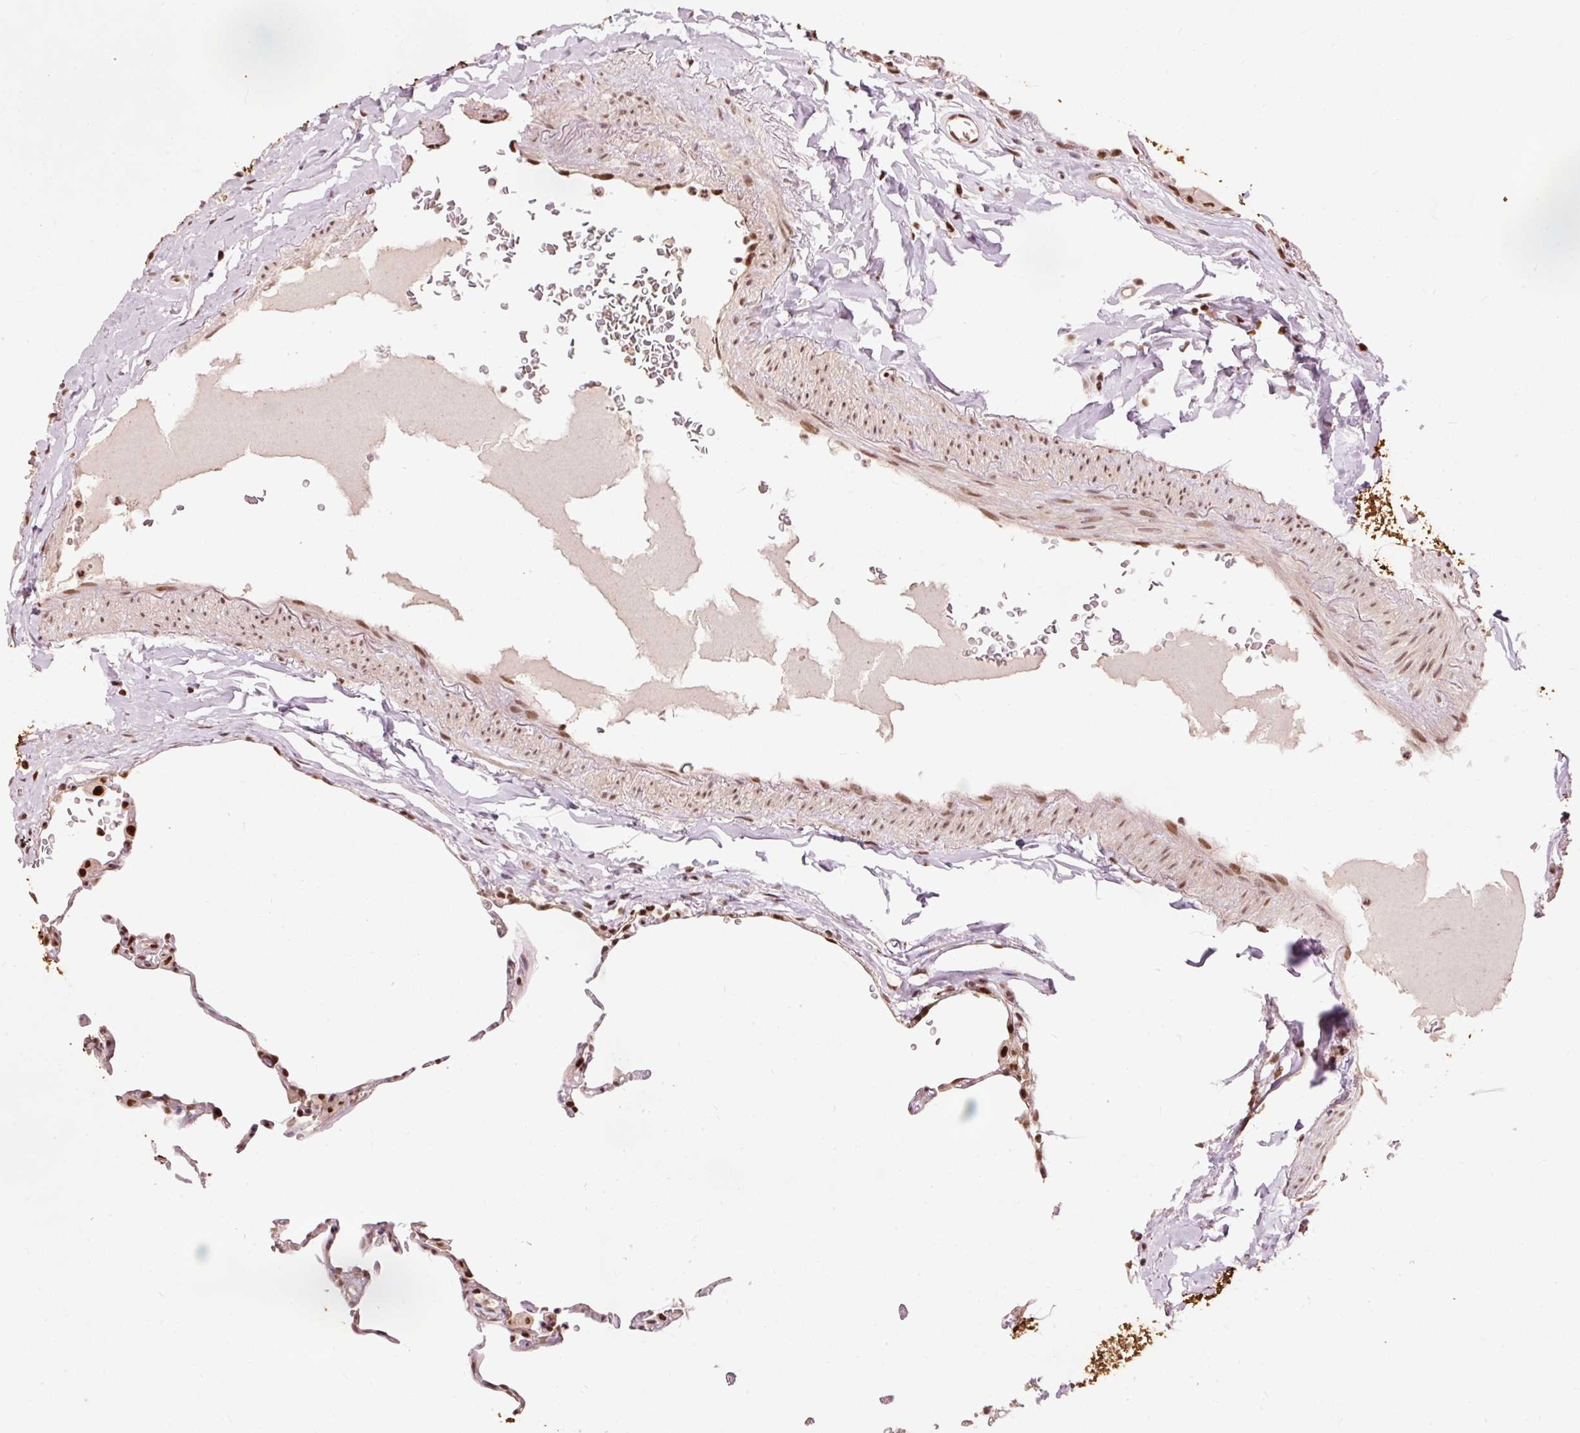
{"staining": {"intensity": "strong", "quantity": "25%-75%", "location": "nuclear"}, "tissue": "lung", "cell_type": "Alveolar cells", "image_type": "normal", "snomed": [{"axis": "morphology", "description": "Normal tissue, NOS"}, {"axis": "topography", "description": "Lung"}], "caption": "About 25%-75% of alveolar cells in normal human lung reveal strong nuclear protein staining as visualized by brown immunohistochemical staining.", "gene": "ZBTB44", "patient": {"sex": "female", "age": 57}}